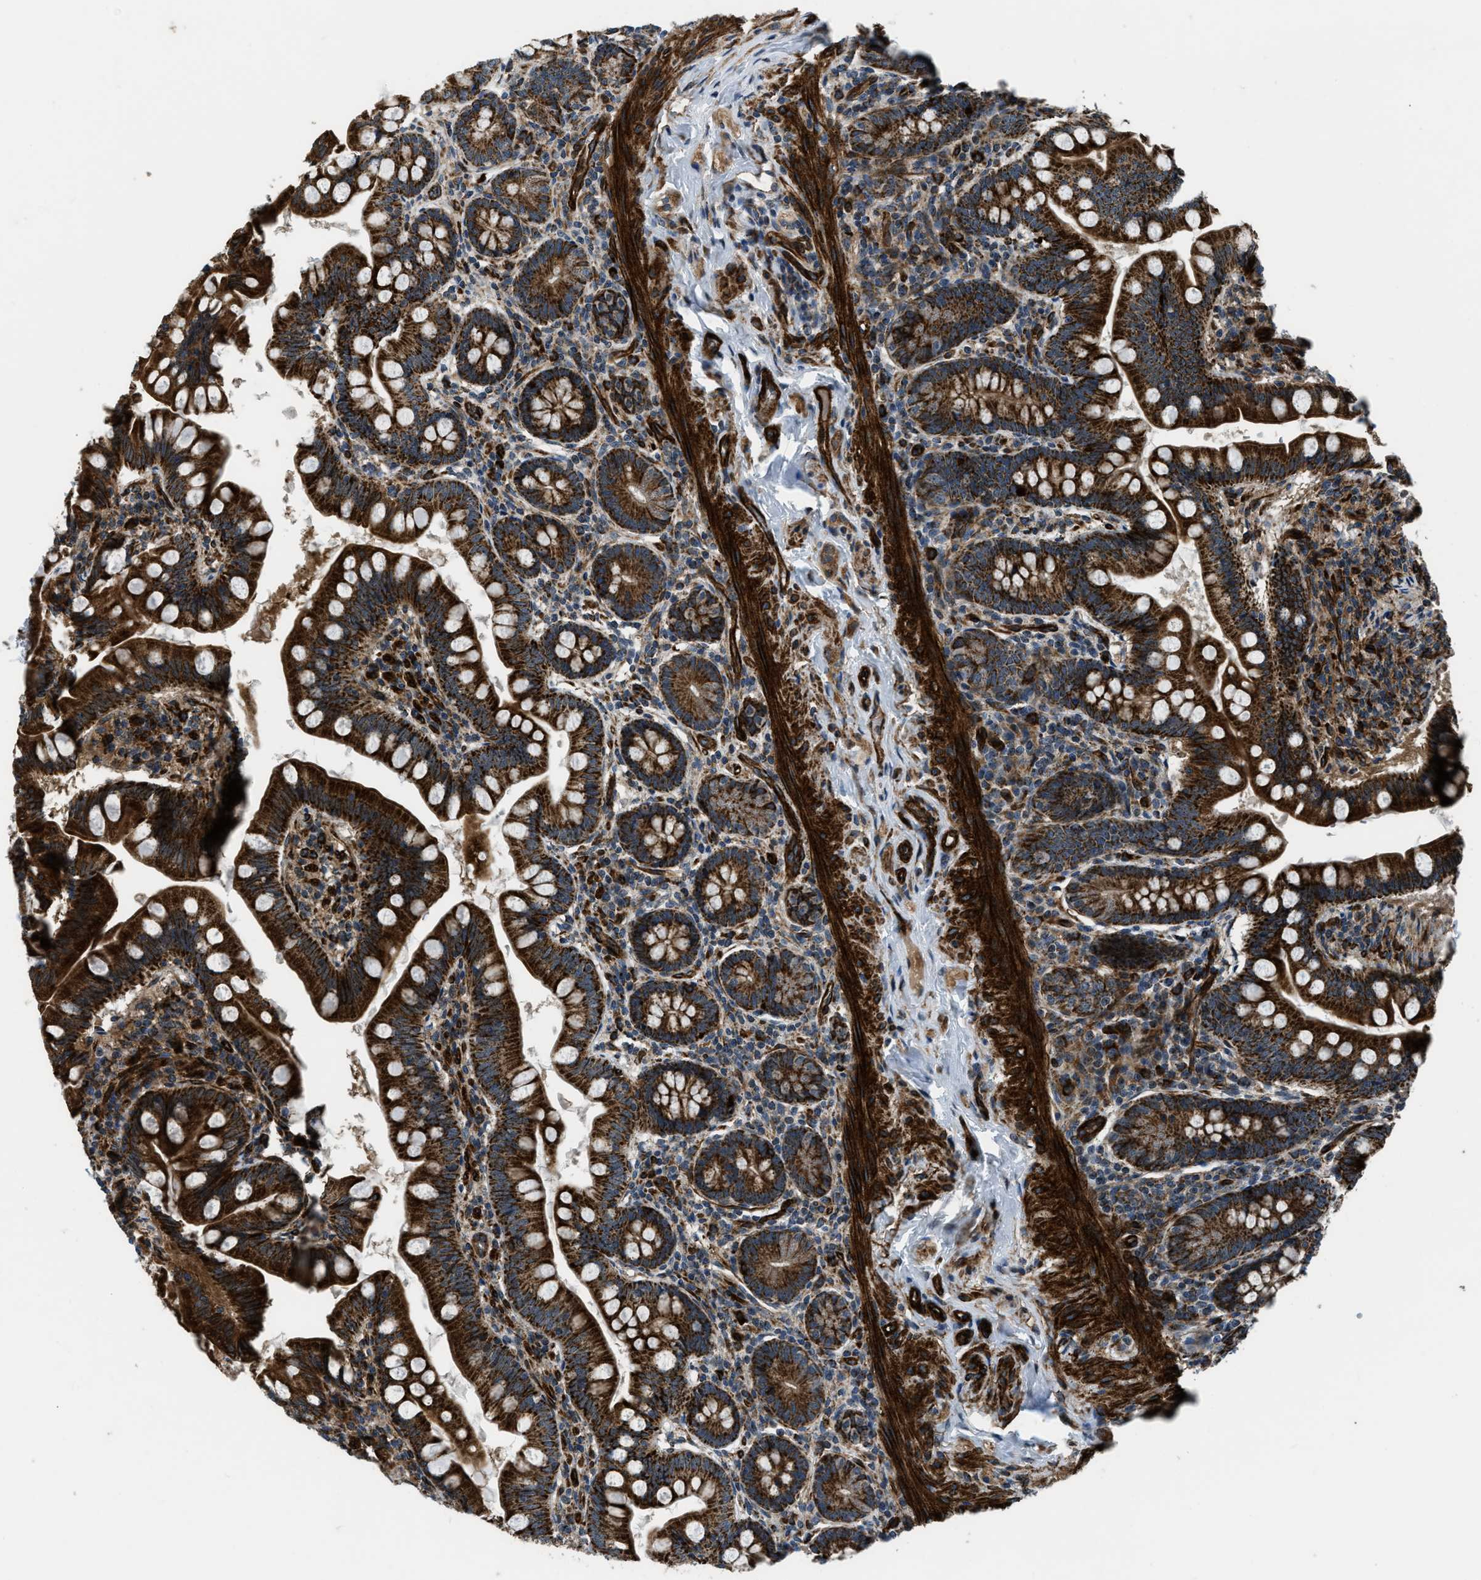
{"staining": {"intensity": "strong", "quantity": ">75%", "location": "cytoplasmic/membranous"}, "tissue": "small intestine", "cell_type": "Glandular cells", "image_type": "normal", "snomed": [{"axis": "morphology", "description": "Normal tissue, NOS"}, {"axis": "topography", "description": "Small intestine"}], "caption": "Protein analysis of unremarkable small intestine demonstrates strong cytoplasmic/membranous positivity in approximately >75% of glandular cells. (DAB (3,3'-diaminobenzidine) IHC with brightfield microscopy, high magnification).", "gene": "GSDME", "patient": {"sex": "male", "age": 7}}